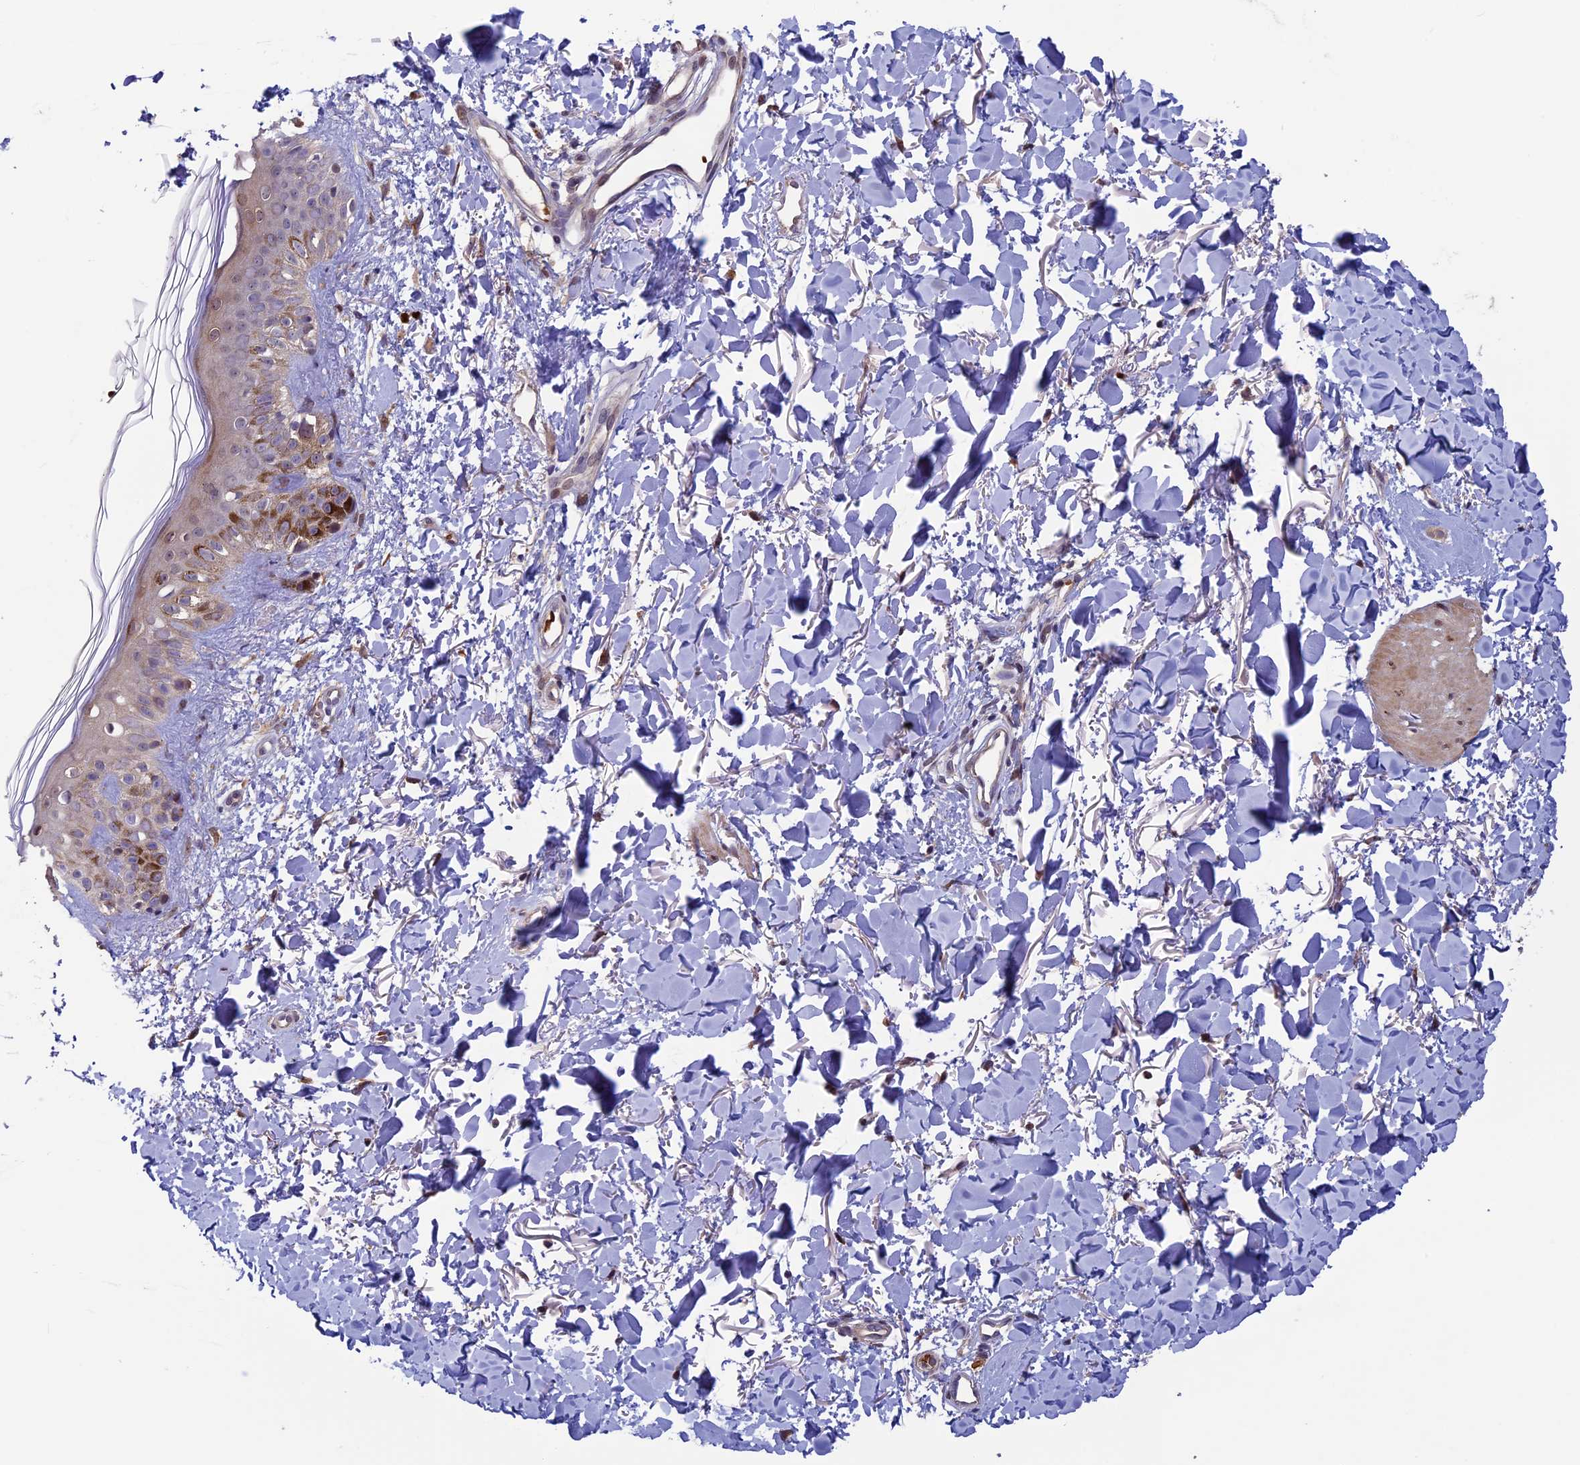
{"staining": {"intensity": "weak", "quantity": ">75%", "location": "cytoplasmic/membranous"}, "tissue": "skin", "cell_type": "Fibroblasts", "image_type": "normal", "snomed": [{"axis": "morphology", "description": "Normal tissue, NOS"}, {"axis": "topography", "description": "Skin"}], "caption": "Weak cytoplasmic/membranous protein positivity is present in approximately >75% of fibroblasts in skin. Using DAB (brown) and hematoxylin (blue) stains, captured at high magnification using brightfield microscopy.", "gene": "CCDC9B", "patient": {"sex": "female", "age": 58}}